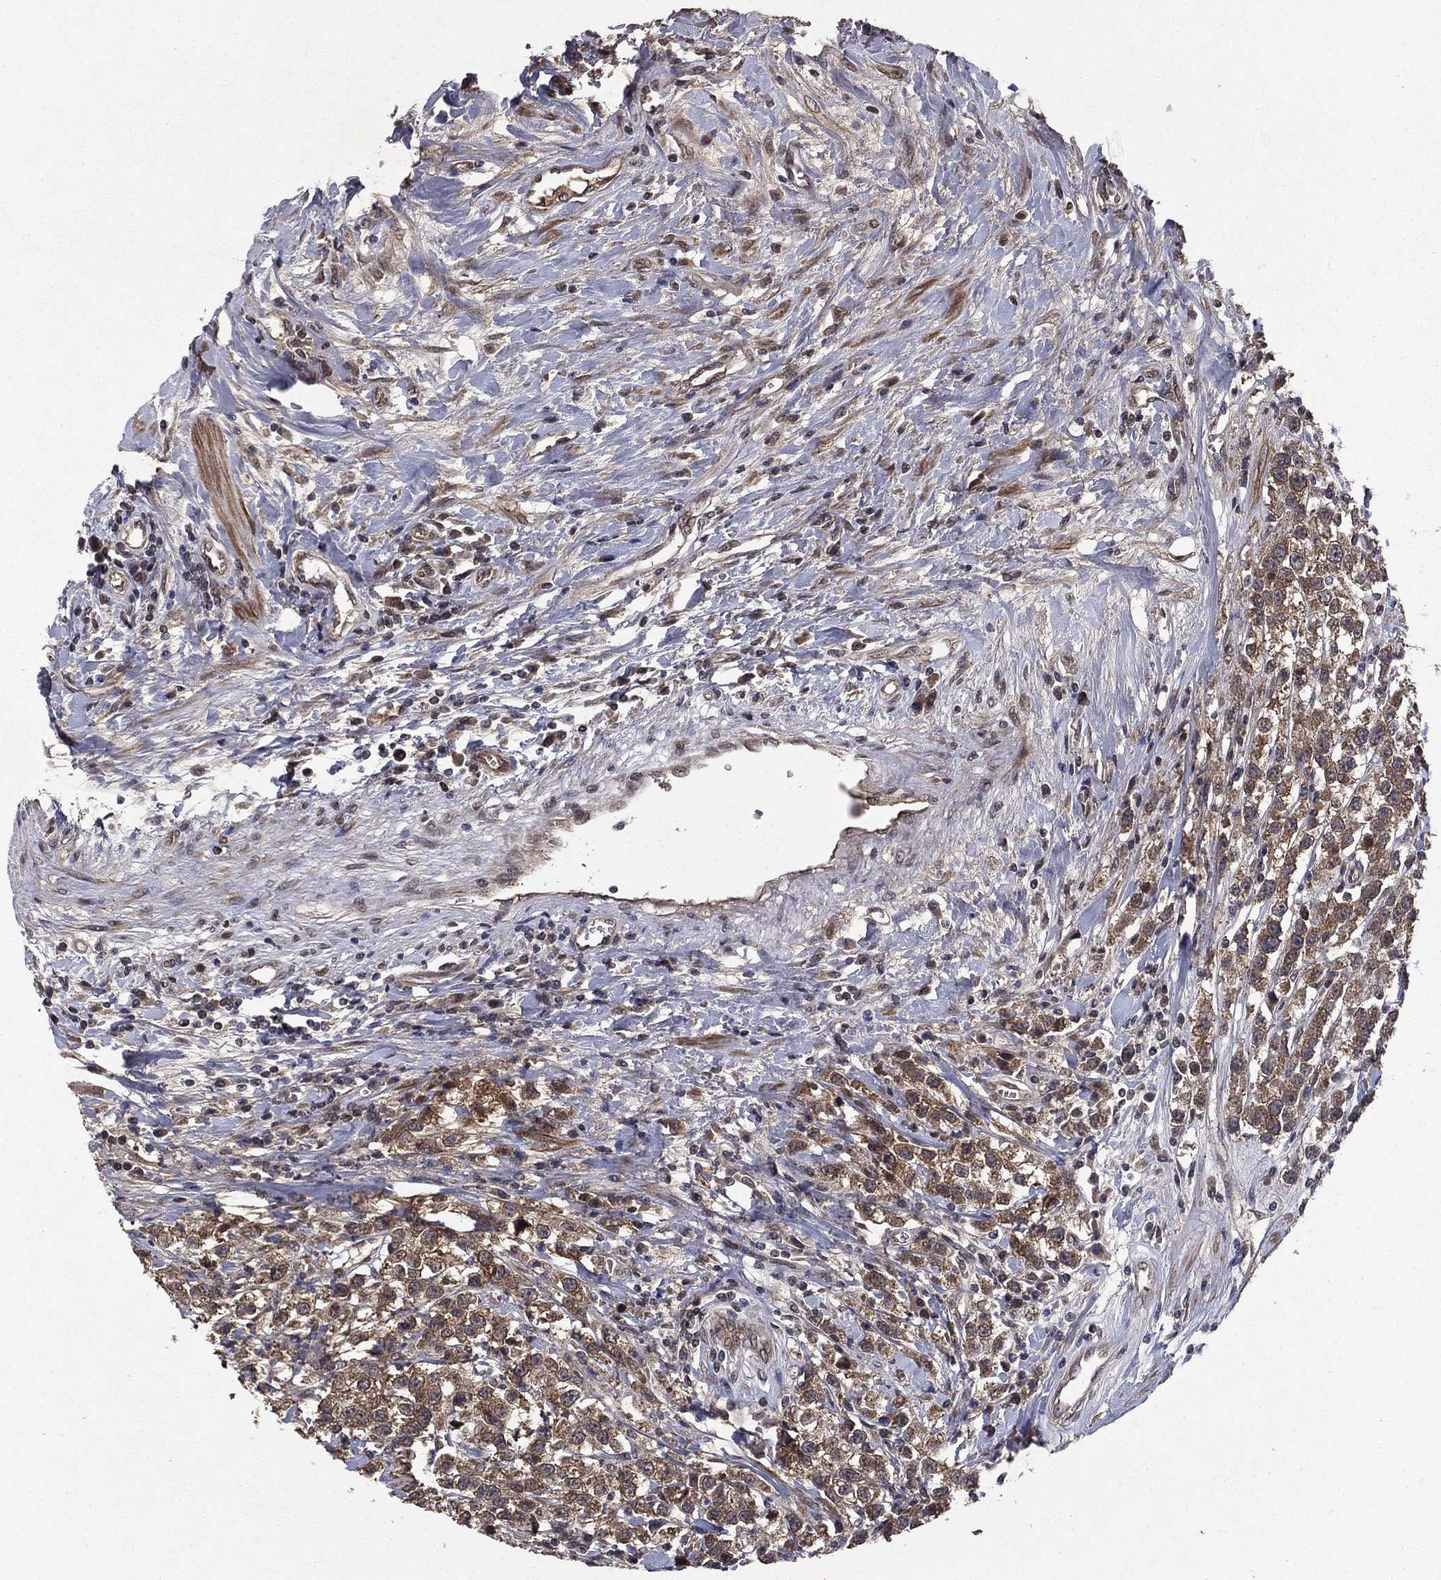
{"staining": {"intensity": "weak", "quantity": ">75%", "location": "cytoplasmic/membranous"}, "tissue": "testis cancer", "cell_type": "Tumor cells", "image_type": "cancer", "snomed": [{"axis": "morphology", "description": "Seminoma, NOS"}, {"axis": "topography", "description": "Testis"}], "caption": "A micrograph showing weak cytoplasmic/membranous positivity in approximately >75% of tumor cells in testis cancer (seminoma), as visualized by brown immunohistochemical staining.", "gene": "DHRS1", "patient": {"sex": "male", "age": 59}}